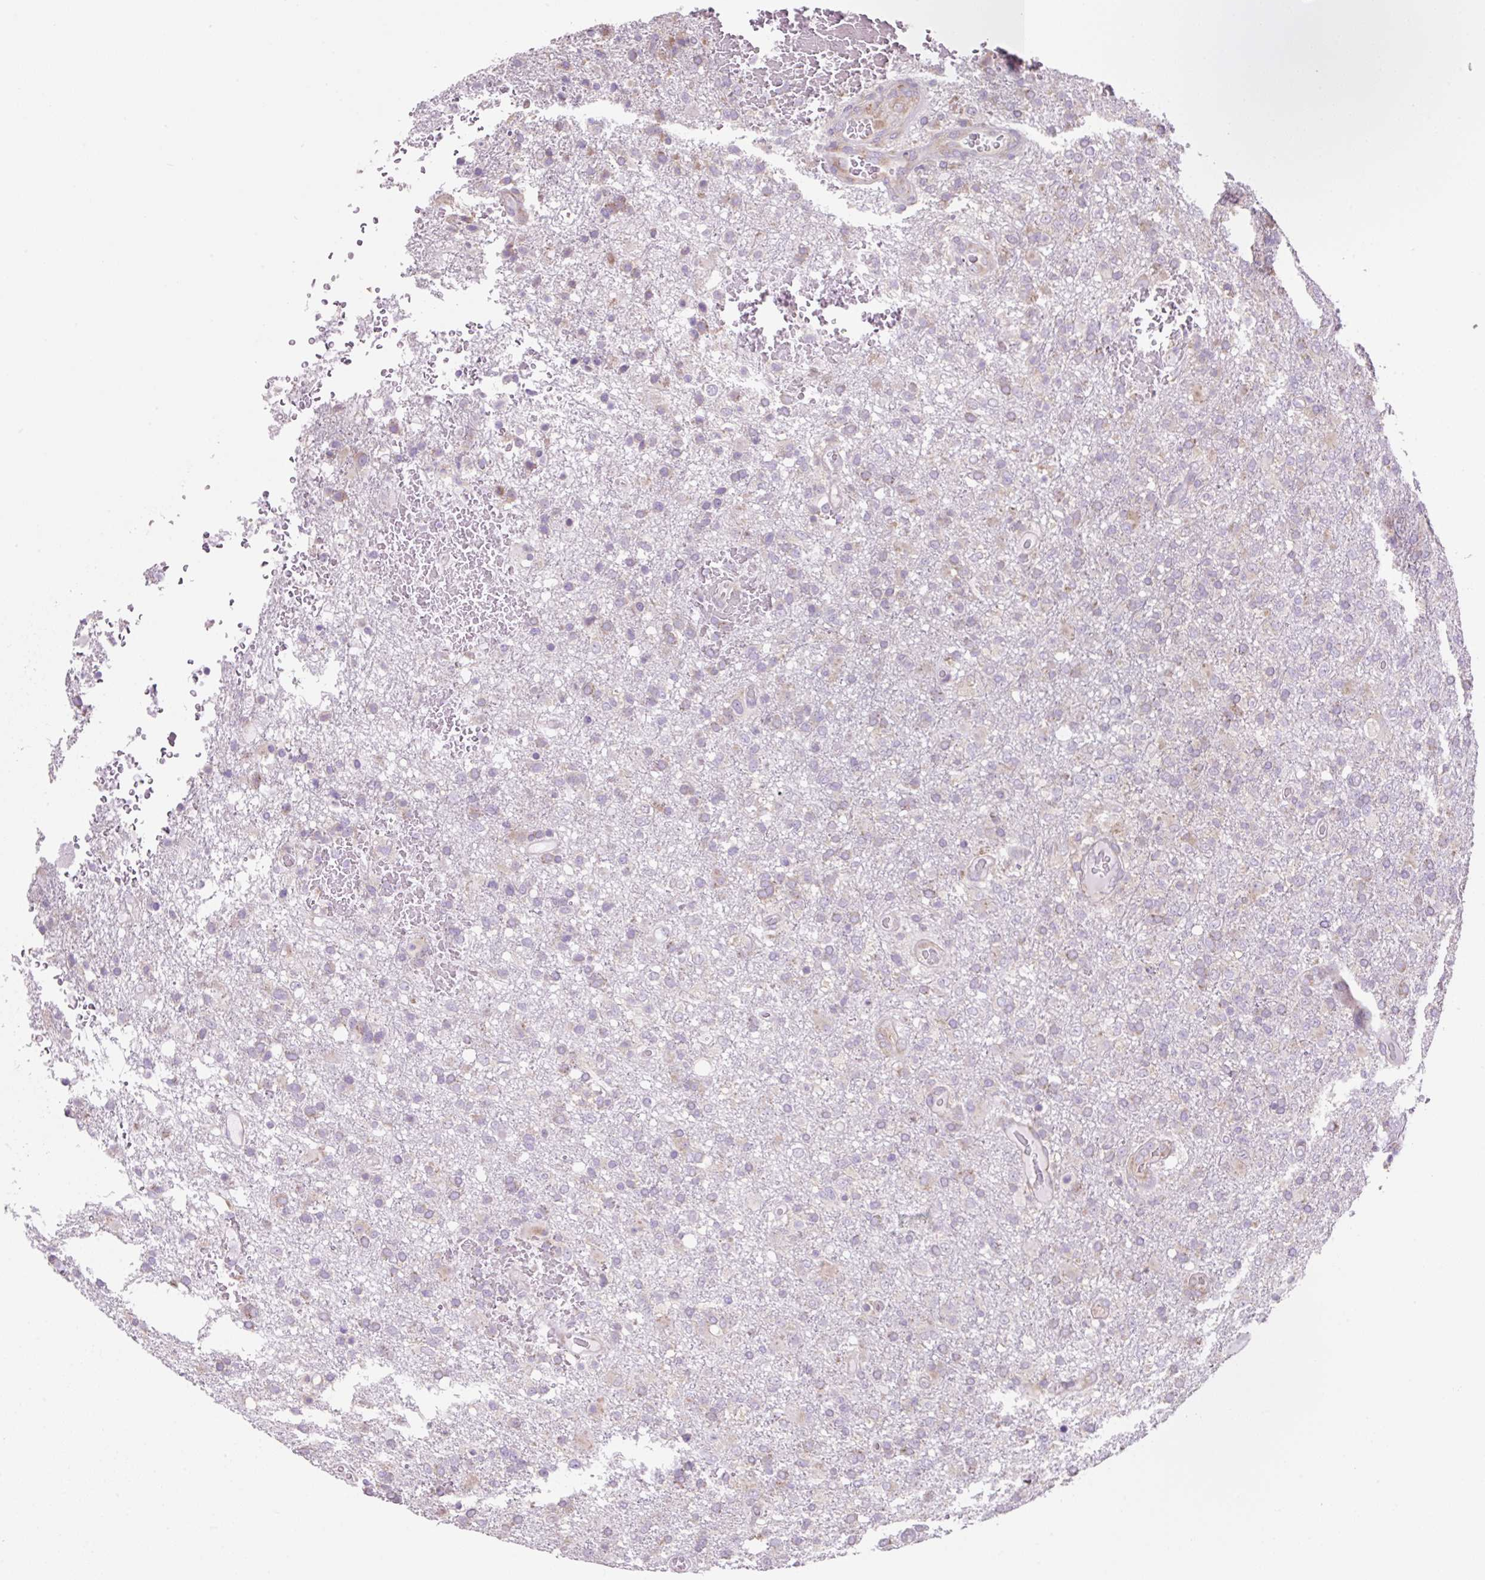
{"staining": {"intensity": "weak", "quantity": "25%-75%", "location": "cytoplasmic/membranous"}, "tissue": "glioma", "cell_type": "Tumor cells", "image_type": "cancer", "snomed": [{"axis": "morphology", "description": "Glioma, malignant, High grade"}, {"axis": "topography", "description": "Brain"}], "caption": "Immunohistochemistry (IHC) of high-grade glioma (malignant) shows low levels of weak cytoplasmic/membranous positivity in about 25%-75% of tumor cells.", "gene": "RPS23", "patient": {"sex": "female", "age": 74}}